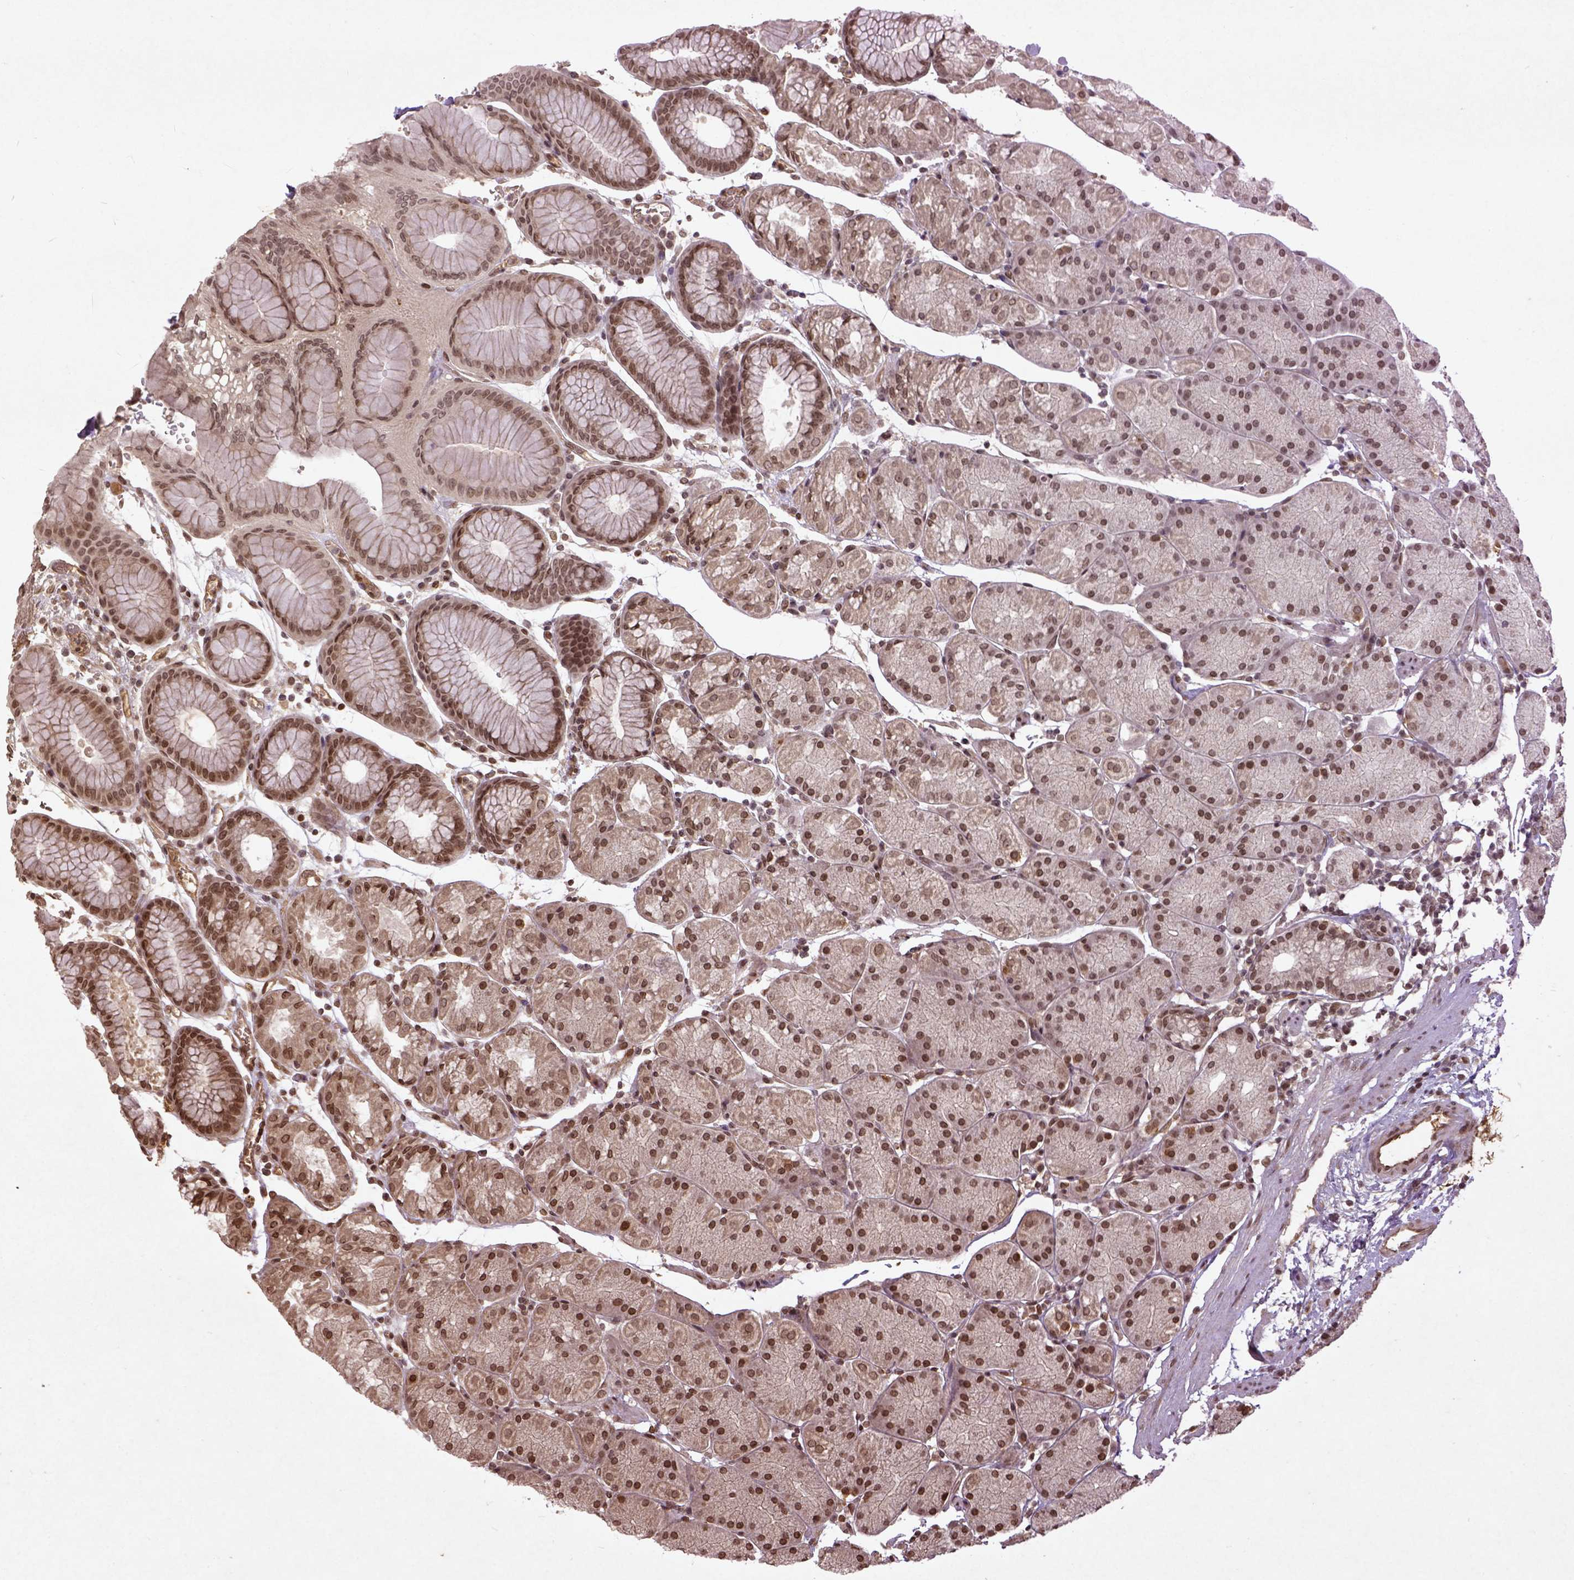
{"staining": {"intensity": "moderate", "quantity": ">75%", "location": "nuclear"}, "tissue": "stomach", "cell_type": "Glandular cells", "image_type": "normal", "snomed": [{"axis": "morphology", "description": "Normal tissue, NOS"}, {"axis": "topography", "description": "Stomach, upper"}, {"axis": "topography", "description": "Stomach"}], "caption": "Immunohistochemistry (IHC) histopathology image of benign stomach stained for a protein (brown), which demonstrates medium levels of moderate nuclear expression in about >75% of glandular cells.", "gene": "BANF1", "patient": {"sex": "male", "age": 76}}